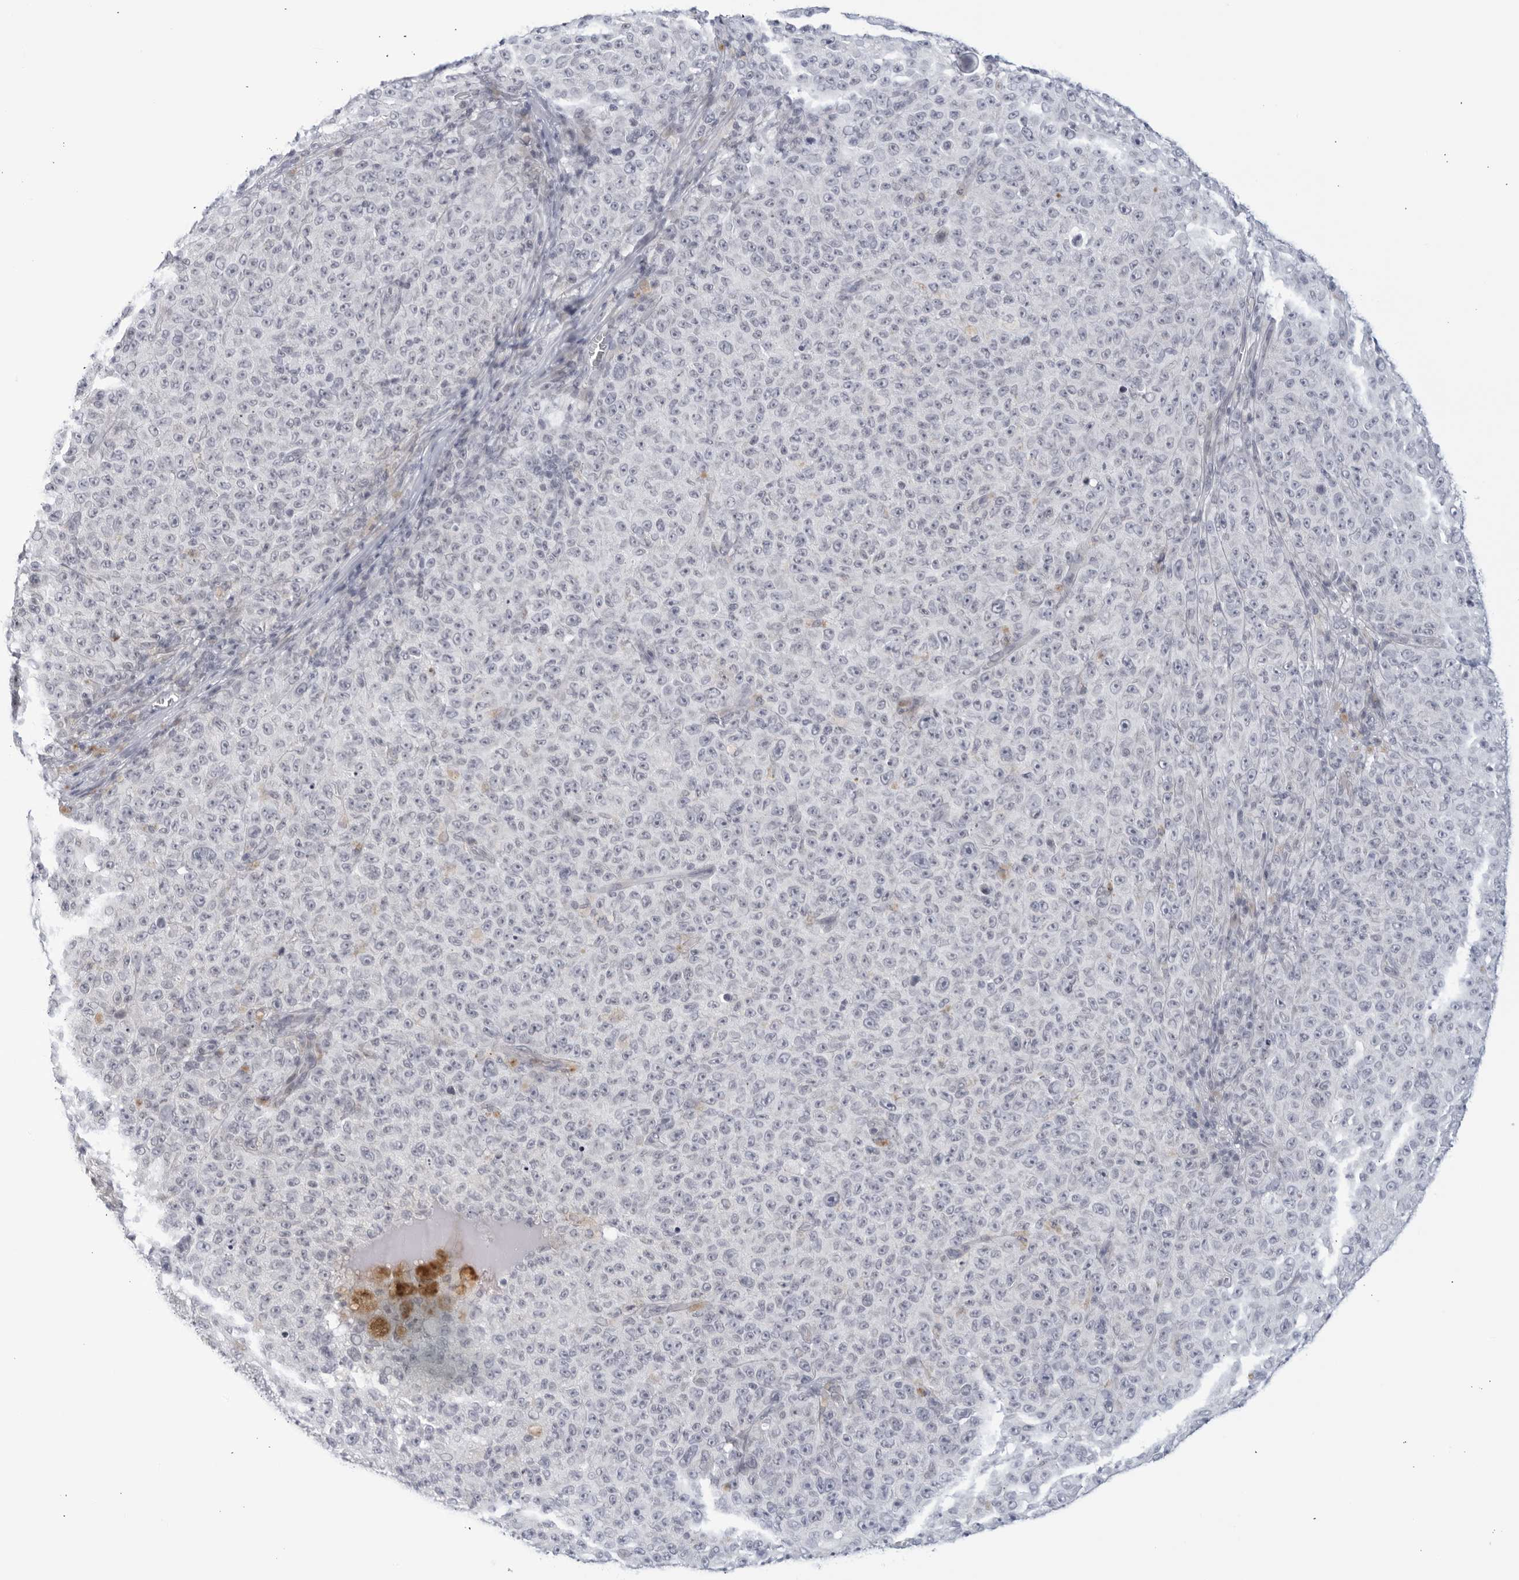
{"staining": {"intensity": "negative", "quantity": "none", "location": "none"}, "tissue": "melanoma", "cell_type": "Tumor cells", "image_type": "cancer", "snomed": [{"axis": "morphology", "description": "Malignant melanoma, NOS"}, {"axis": "topography", "description": "Skin"}], "caption": "Immunohistochemical staining of human melanoma exhibits no significant staining in tumor cells.", "gene": "WDTC1", "patient": {"sex": "female", "age": 82}}